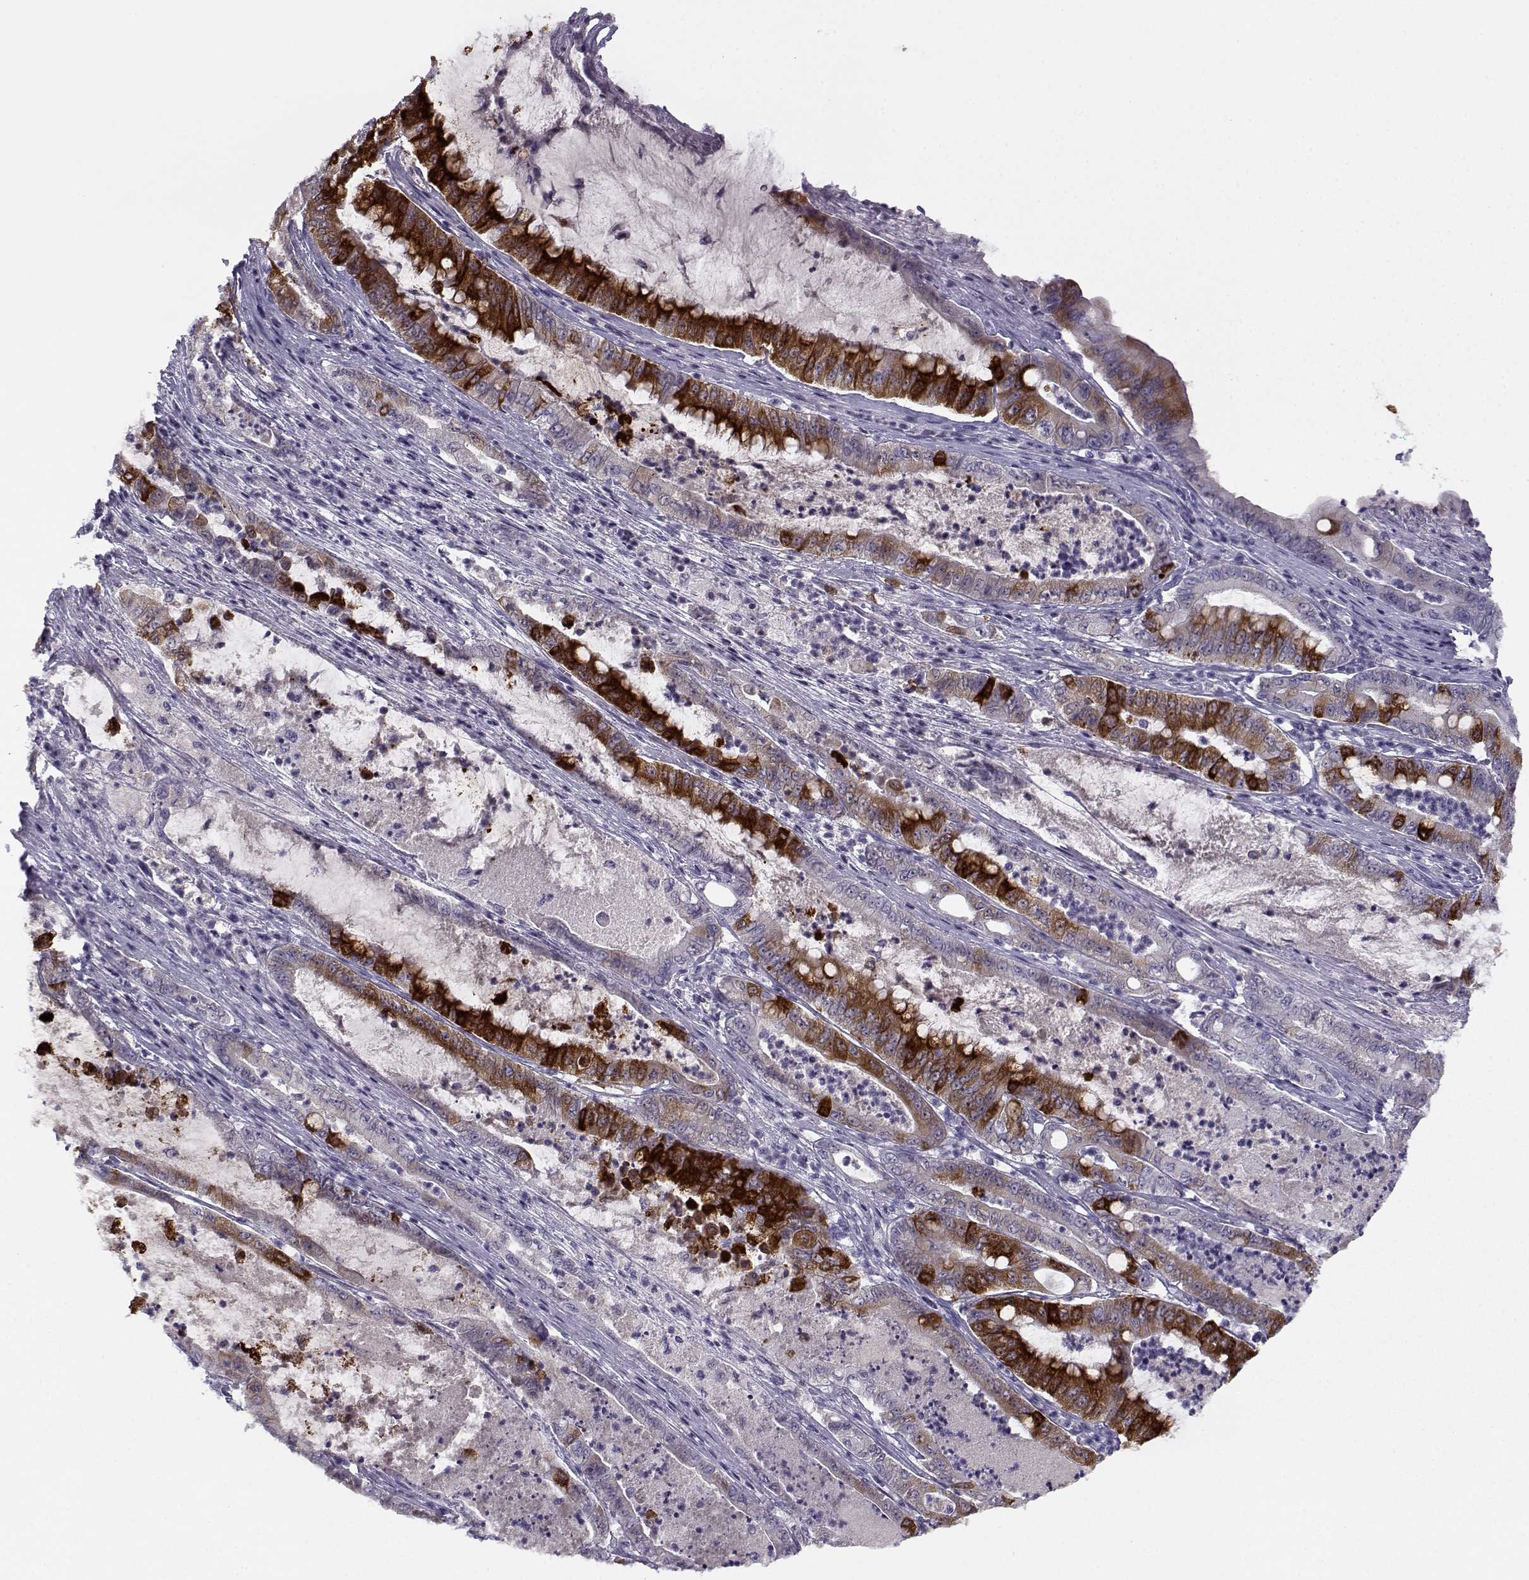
{"staining": {"intensity": "strong", "quantity": "25%-75%", "location": "cytoplasmic/membranous"}, "tissue": "pancreatic cancer", "cell_type": "Tumor cells", "image_type": "cancer", "snomed": [{"axis": "morphology", "description": "Adenocarcinoma, NOS"}, {"axis": "topography", "description": "Pancreas"}], "caption": "Pancreatic cancer stained with IHC exhibits strong cytoplasmic/membranous staining in about 25%-75% of tumor cells.", "gene": "CFAP77", "patient": {"sex": "male", "age": 71}}